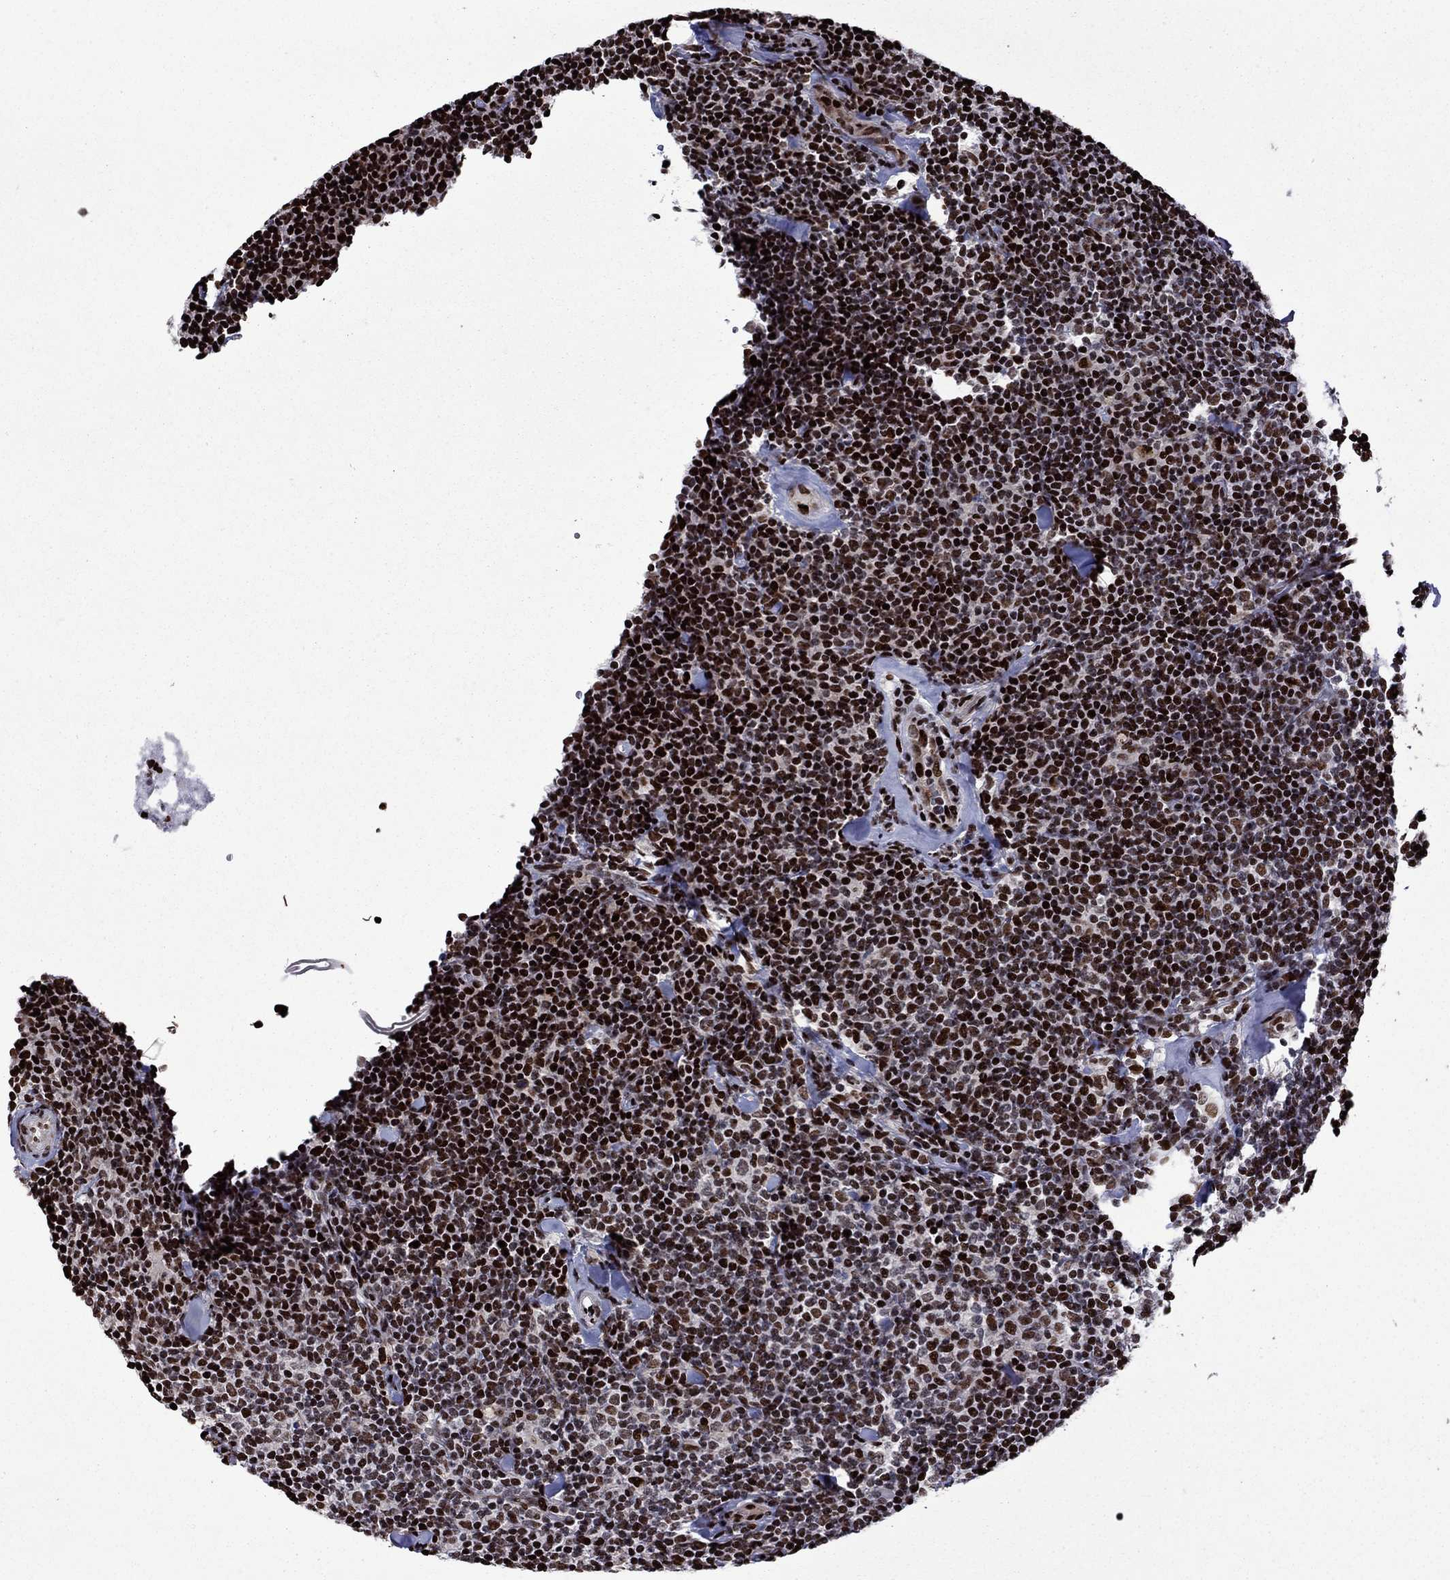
{"staining": {"intensity": "strong", "quantity": "25%-75%", "location": "nuclear"}, "tissue": "lymphoma", "cell_type": "Tumor cells", "image_type": "cancer", "snomed": [{"axis": "morphology", "description": "Malignant lymphoma, non-Hodgkin's type, Low grade"}, {"axis": "topography", "description": "Lymph node"}], "caption": "Protein analysis of lymphoma tissue reveals strong nuclear positivity in approximately 25%-75% of tumor cells. Nuclei are stained in blue.", "gene": "LIMK1", "patient": {"sex": "female", "age": 56}}